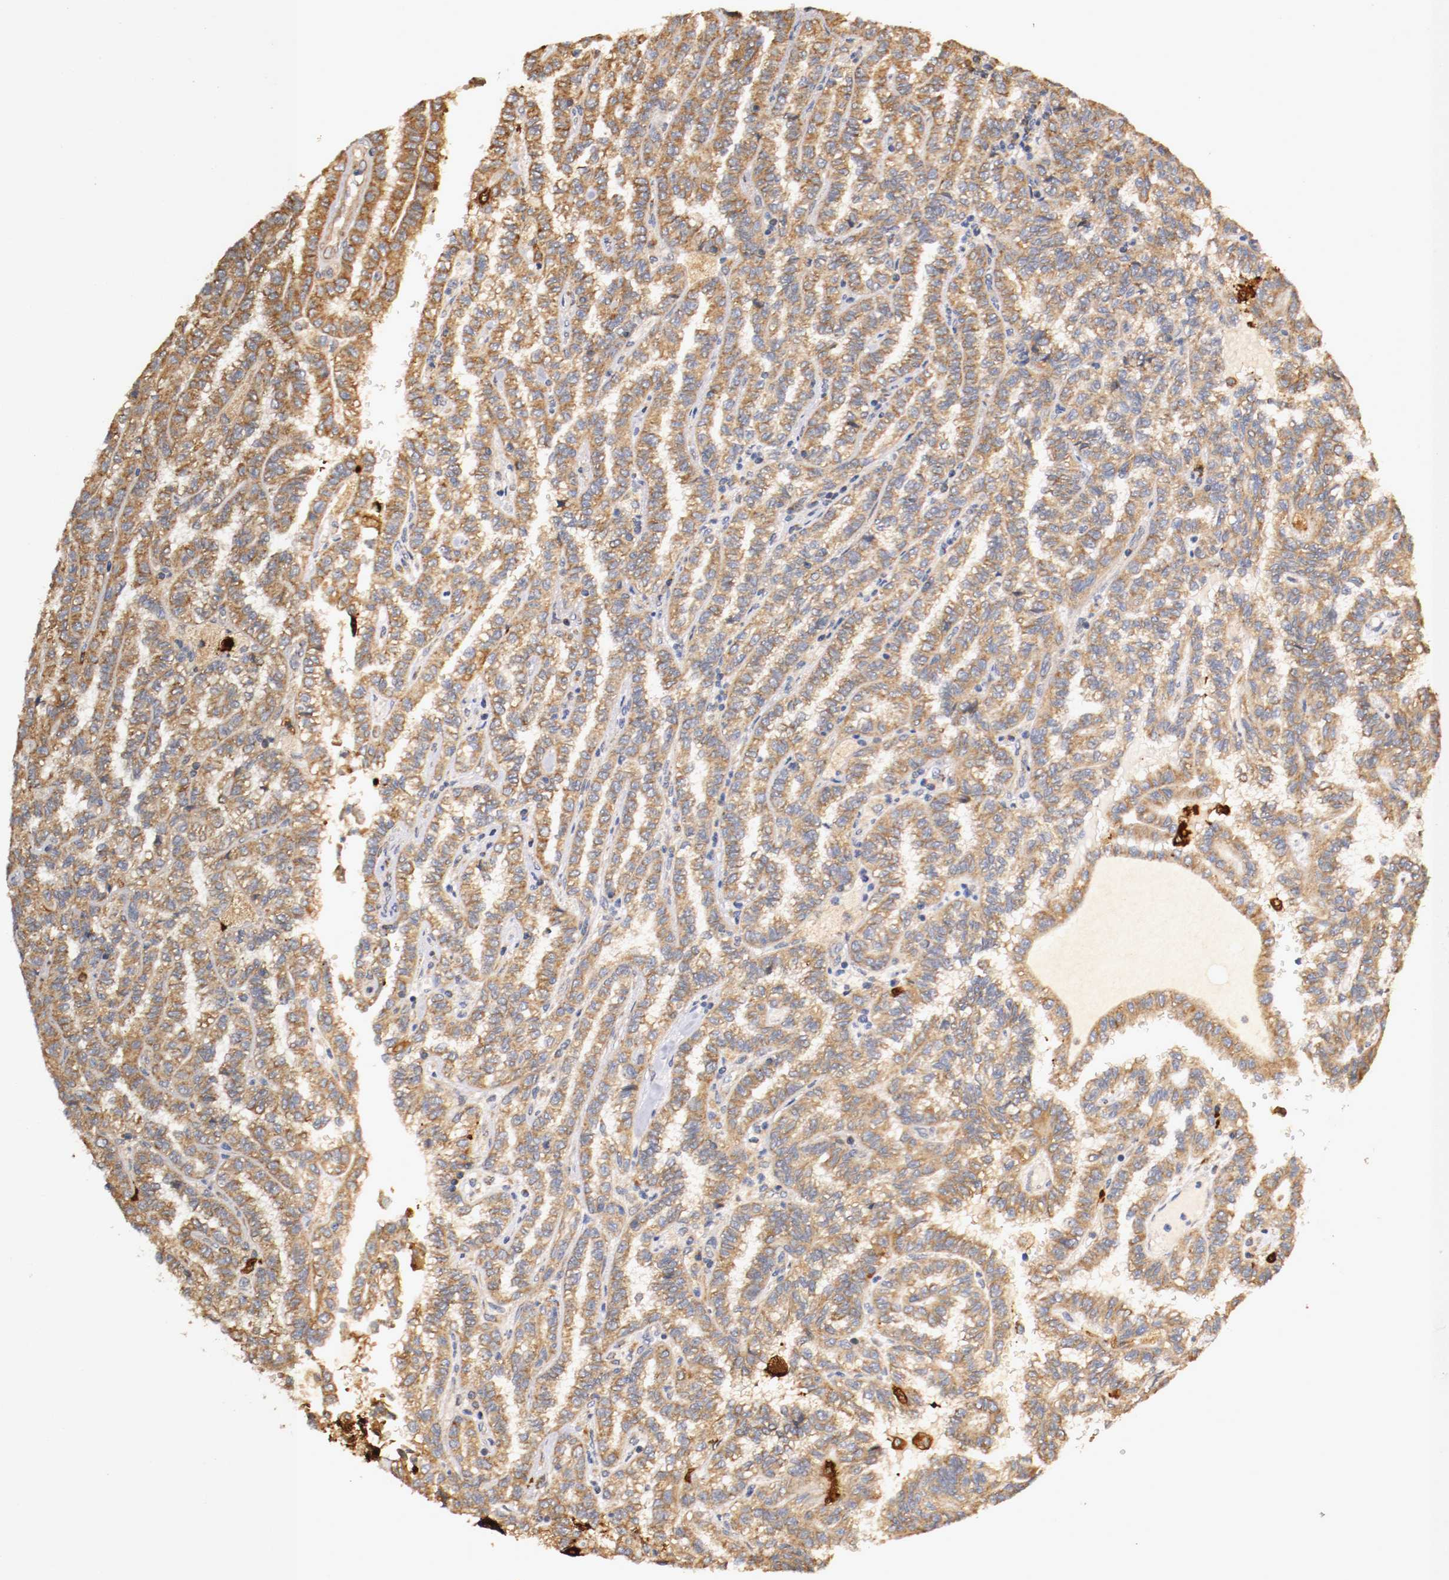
{"staining": {"intensity": "moderate", "quantity": ">75%", "location": "cytoplasmic/membranous"}, "tissue": "renal cancer", "cell_type": "Tumor cells", "image_type": "cancer", "snomed": [{"axis": "morphology", "description": "Inflammation, NOS"}, {"axis": "morphology", "description": "Adenocarcinoma, NOS"}, {"axis": "topography", "description": "Kidney"}], "caption": "IHC micrograph of neoplastic tissue: renal cancer (adenocarcinoma) stained using immunohistochemistry exhibits medium levels of moderate protein expression localized specifically in the cytoplasmic/membranous of tumor cells, appearing as a cytoplasmic/membranous brown color.", "gene": "VEZT", "patient": {"sex": "male", "age": 68}}